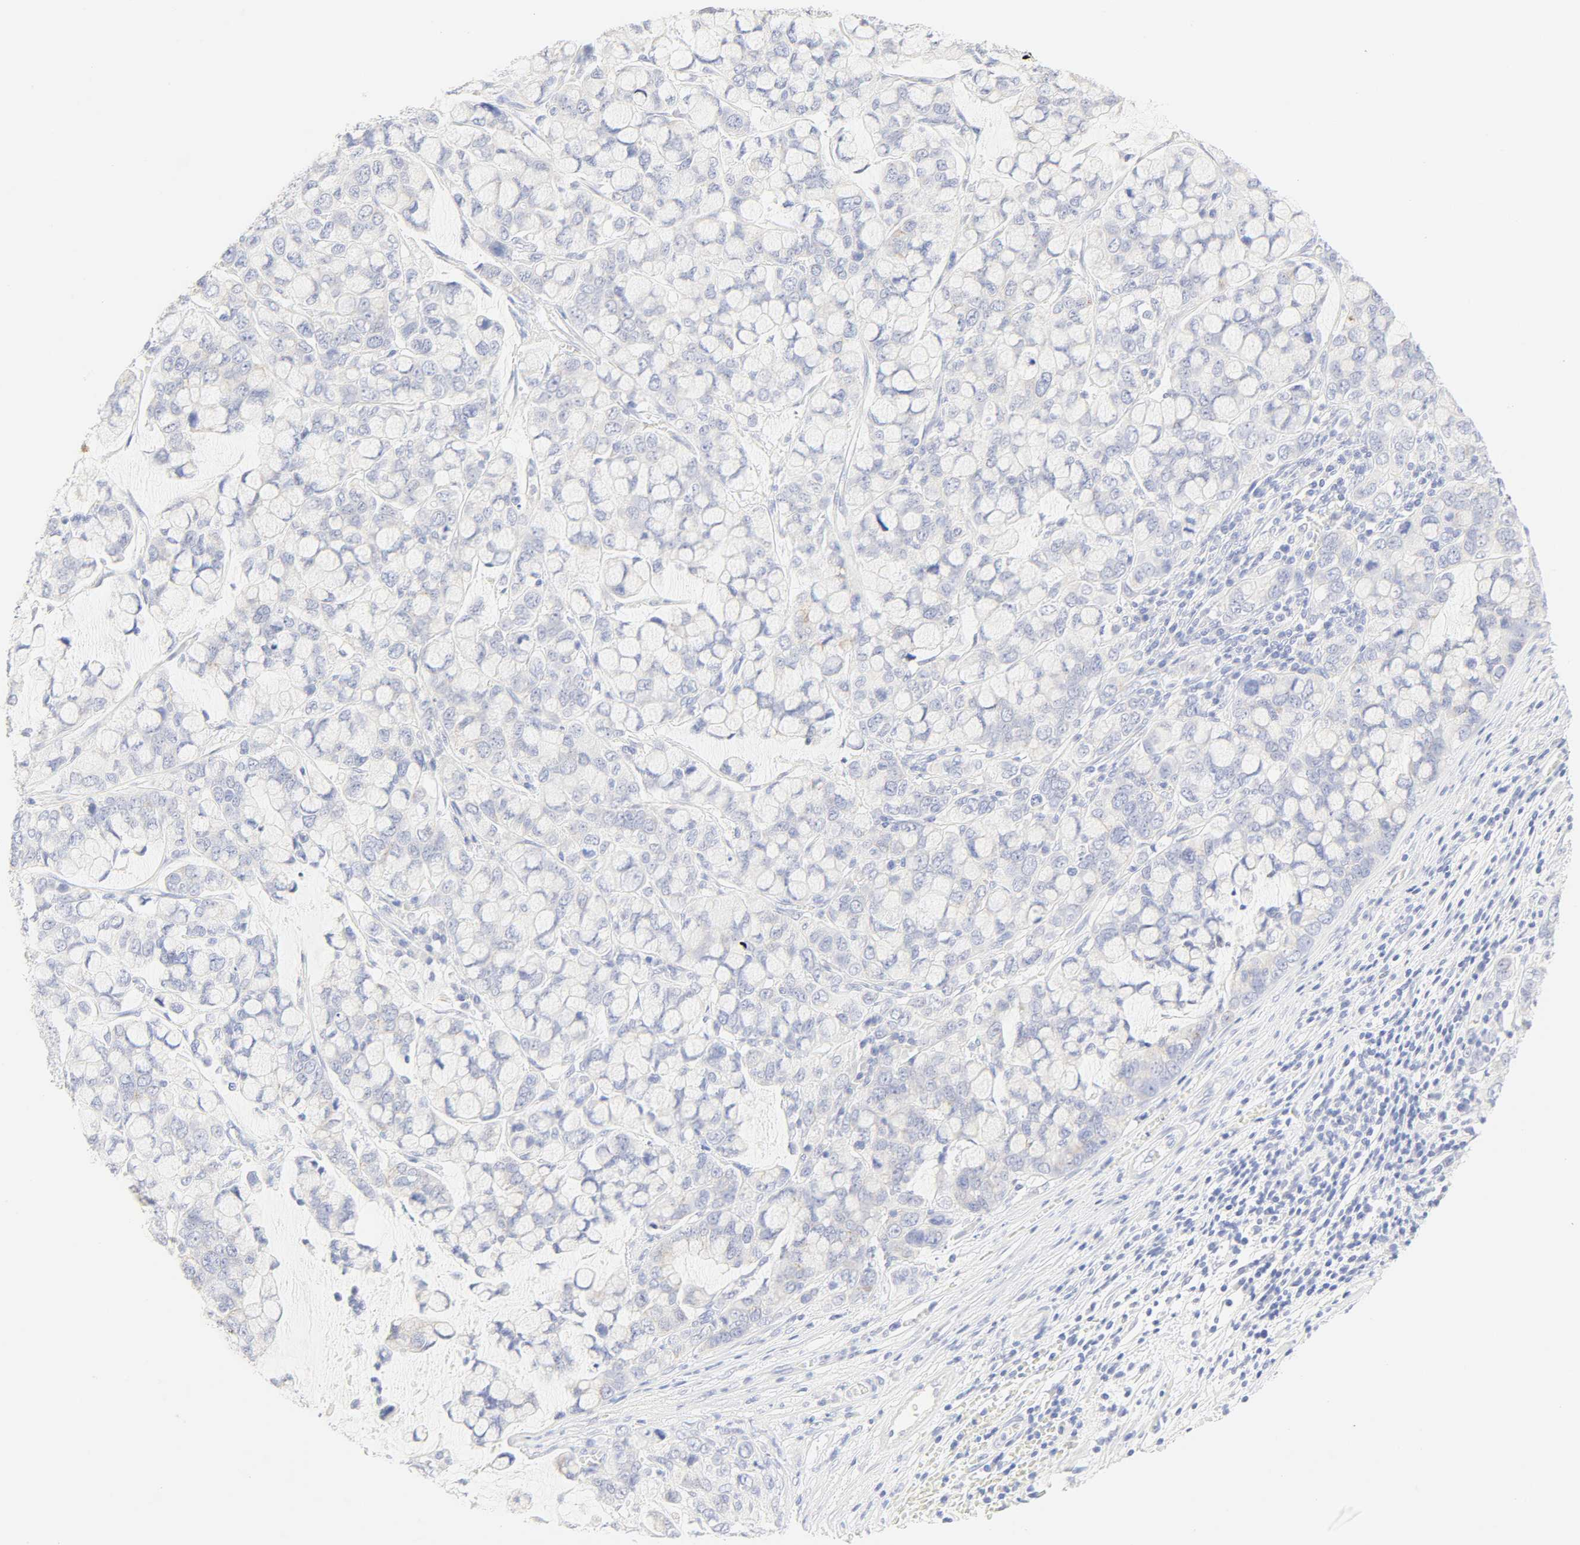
{"staining": {"intensity": "negative", "quantity": "none", "location": "none"}, "tissue": "stomach cancer", "cell_type": "Tumor cells", "image_type": "cancer", "snomed": [{"axis": "morphology", "description": "Adenocarcinoma, NOS"}, {"axis": "topography", "description": "Stomach, lower"}], "caption": "Immunohistochemical staining of human adenocarcinoma (stomach) exhibits no significant expression in tumor cells.", "gene": "SLCO1B3", "patient": {"sex": "male", "age": 84}}